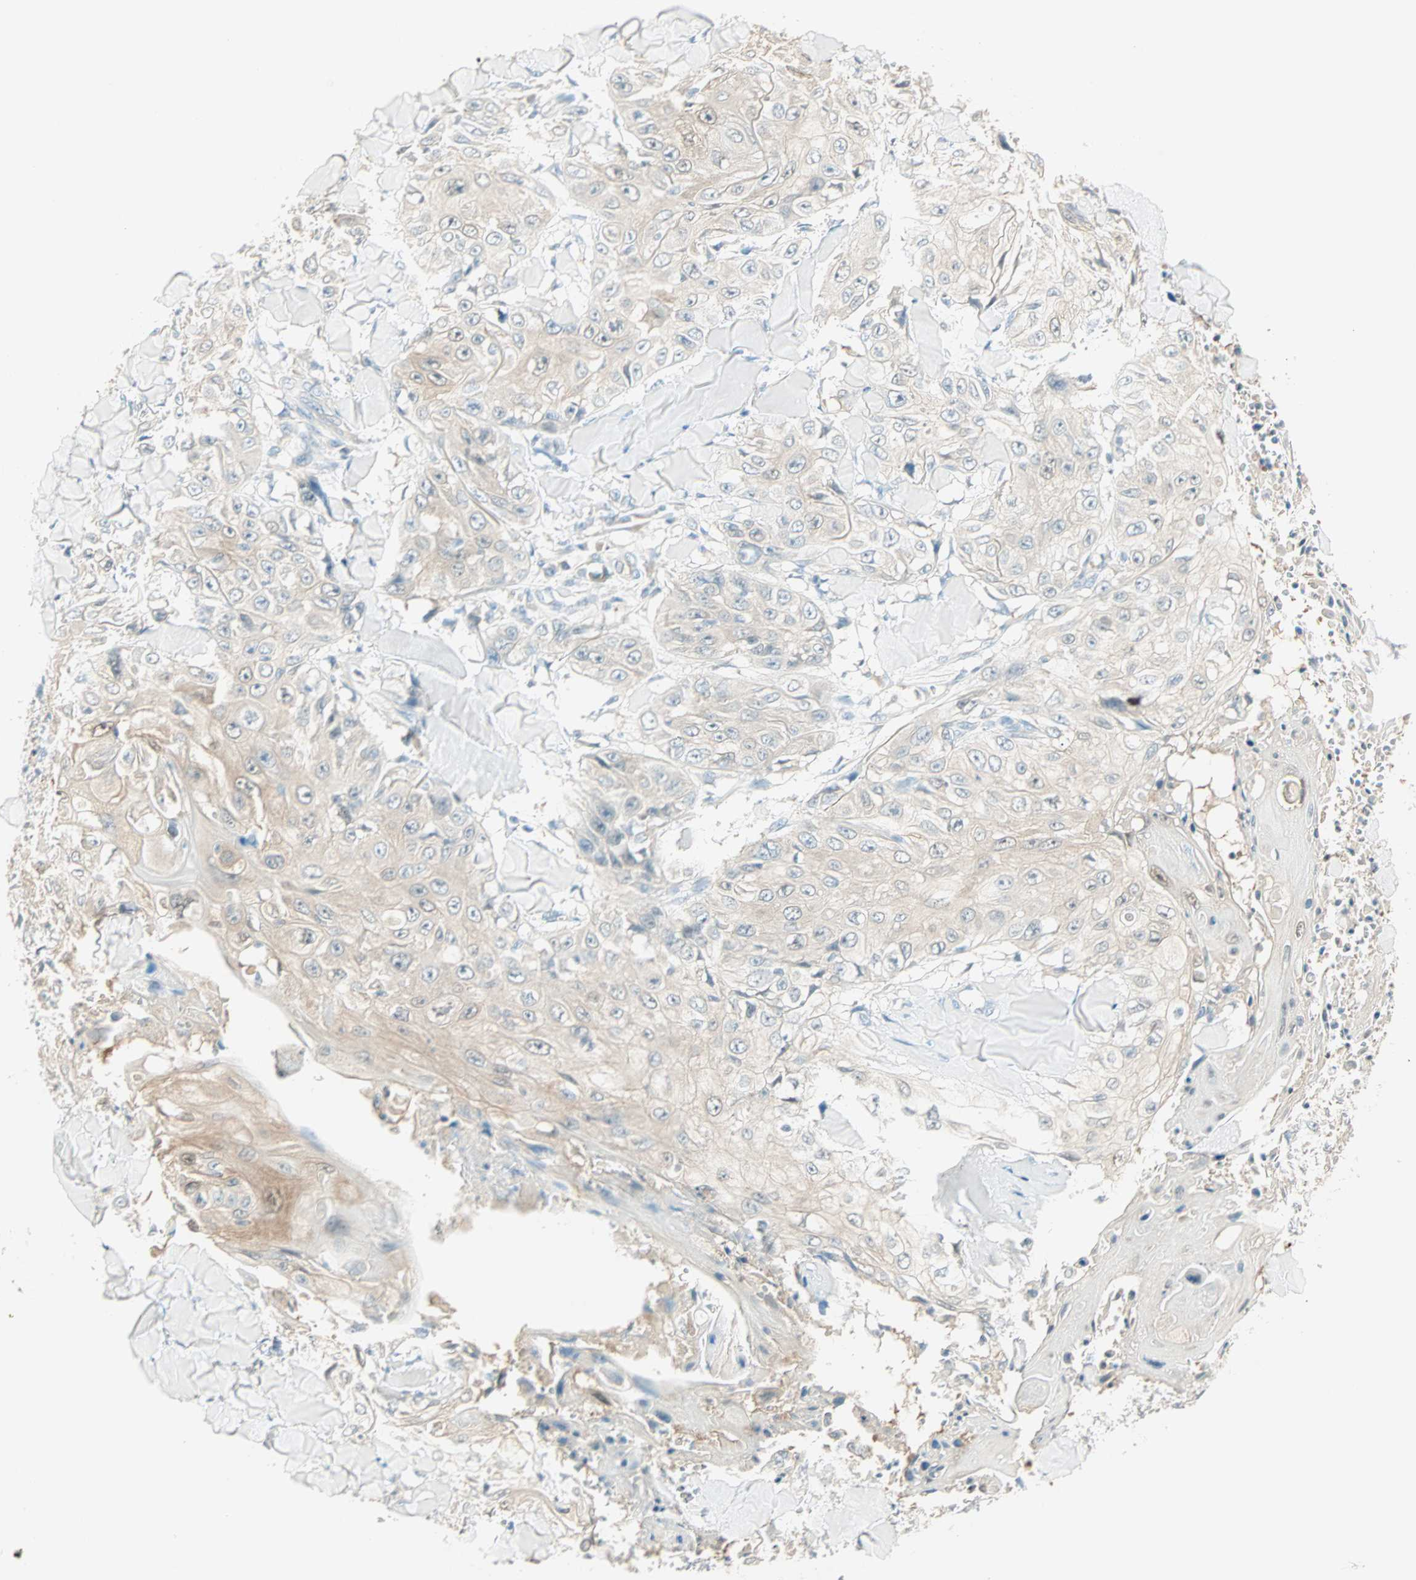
{"staining": {"intensity": "moderate", "quantity": "25%-75%", "location": "cytoplasmic/membranous"}, "tissue": "skin cancer", "cell_type": "Tumor cells", "image_type": "cancer", "snomed": [{"axis": "morphology", "description": "Squamous cell carcinoma, NOS"}, {"axis": "topography", "description": "Skin"}], "caption": "IHC image of human skin squamous cell carcinoma stained for a protein (brown), which reveals medium levels of moderate cytoplasmic/membranous staining in approximately 25%-75% of tumor cells.", "gene": "S100A1", "patient": {"sex": "male", "age": 86}}